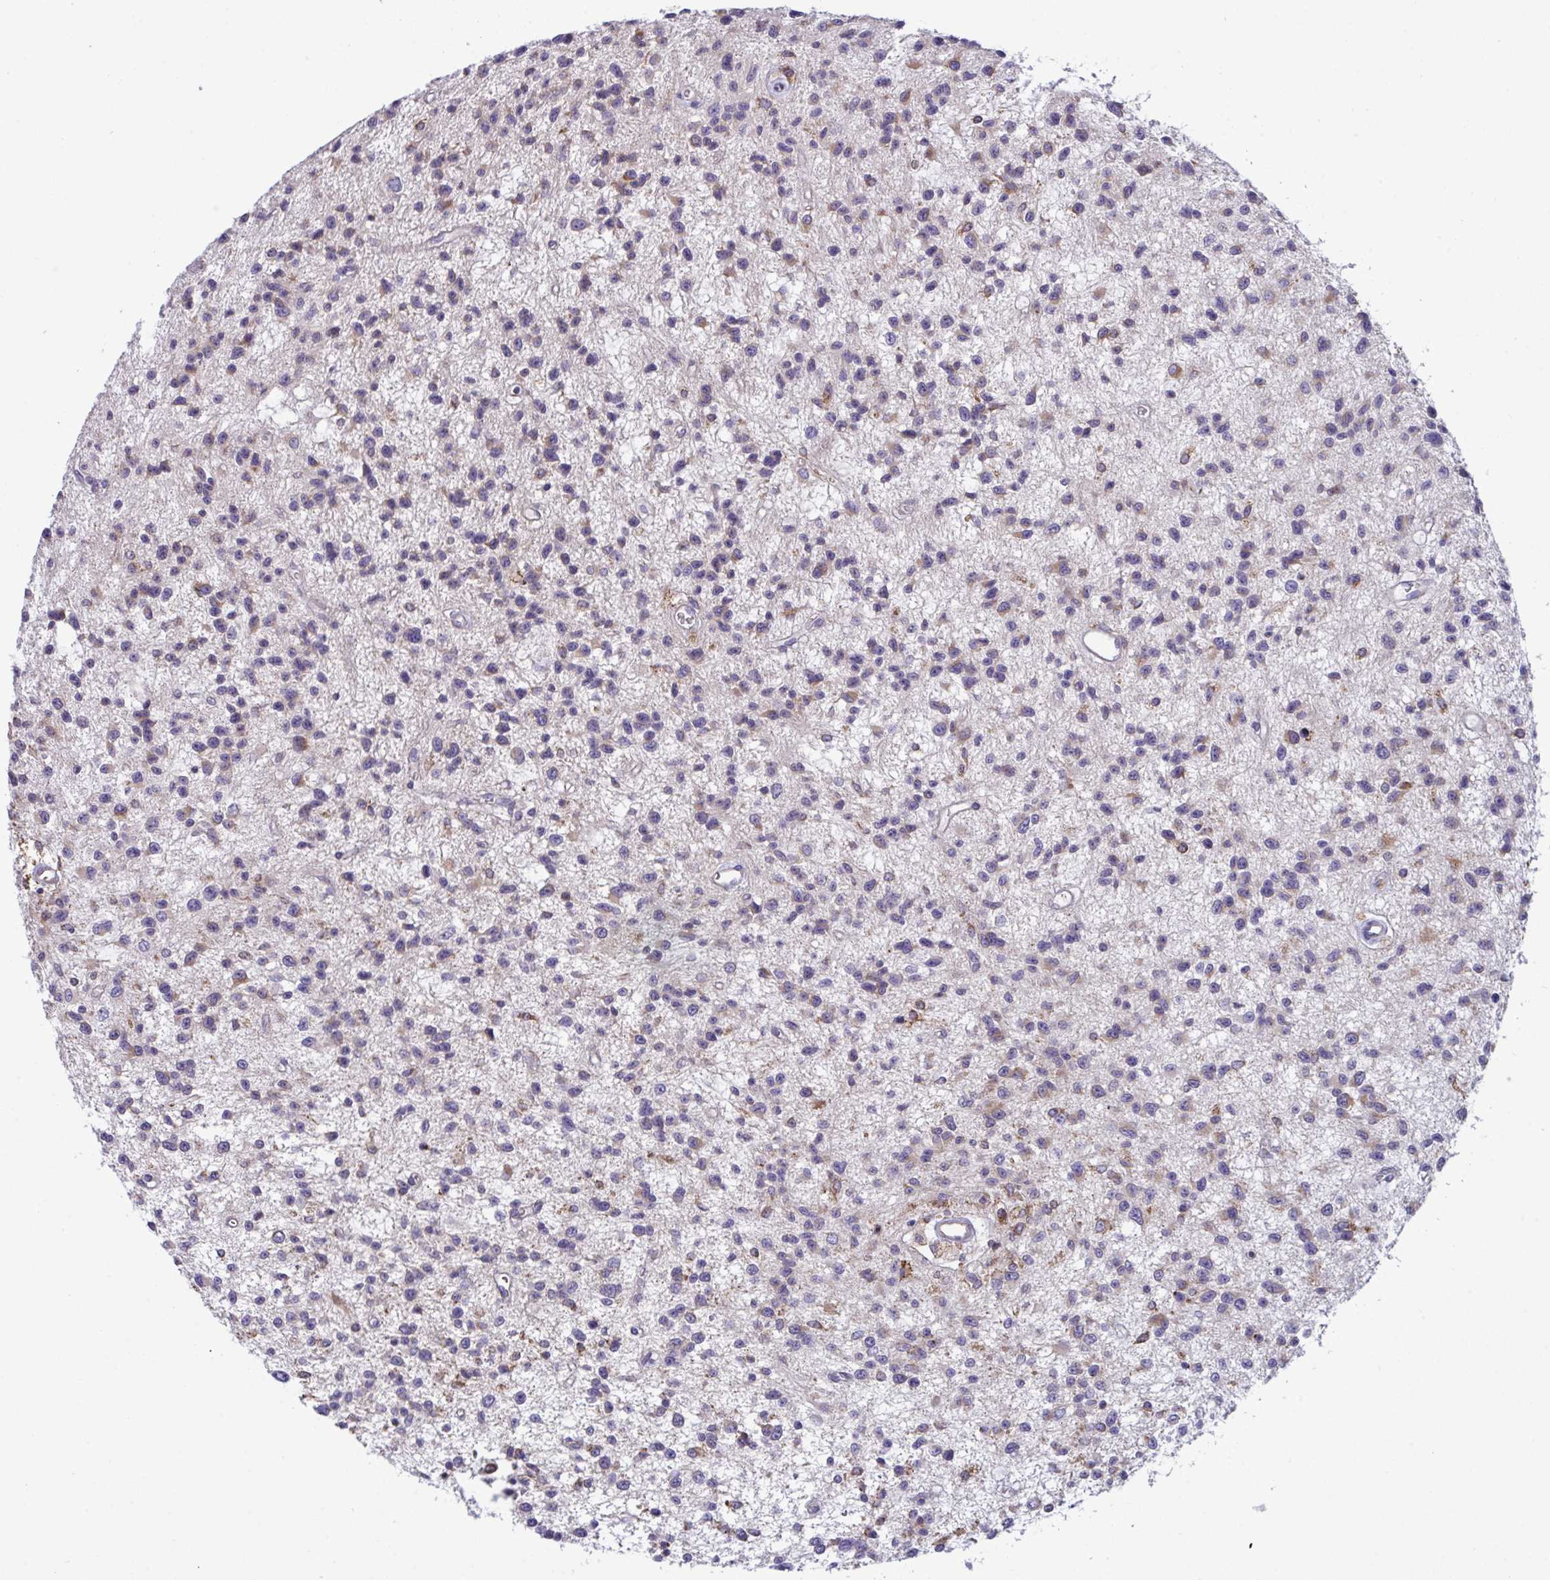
{"staining": {"intensity": "weak", "quantity": "<25%", "location": "cytoplasmic/membranous"}, "tissue": "glioma", "cell_type": "Tumor cells", "image_type": "cancer", "snomed": [{"axis": "morphology", "description": "Glioma, malignant, Low grade"}, {"axis": "topography", "description": "Brain"}], "caption": "This is an immunohistochemistry (IHC) histopathology image of human glioma. There is no staining in tumor cells.", "gene": "MYMK", "patient": {"sex": "male", "age": 43}}